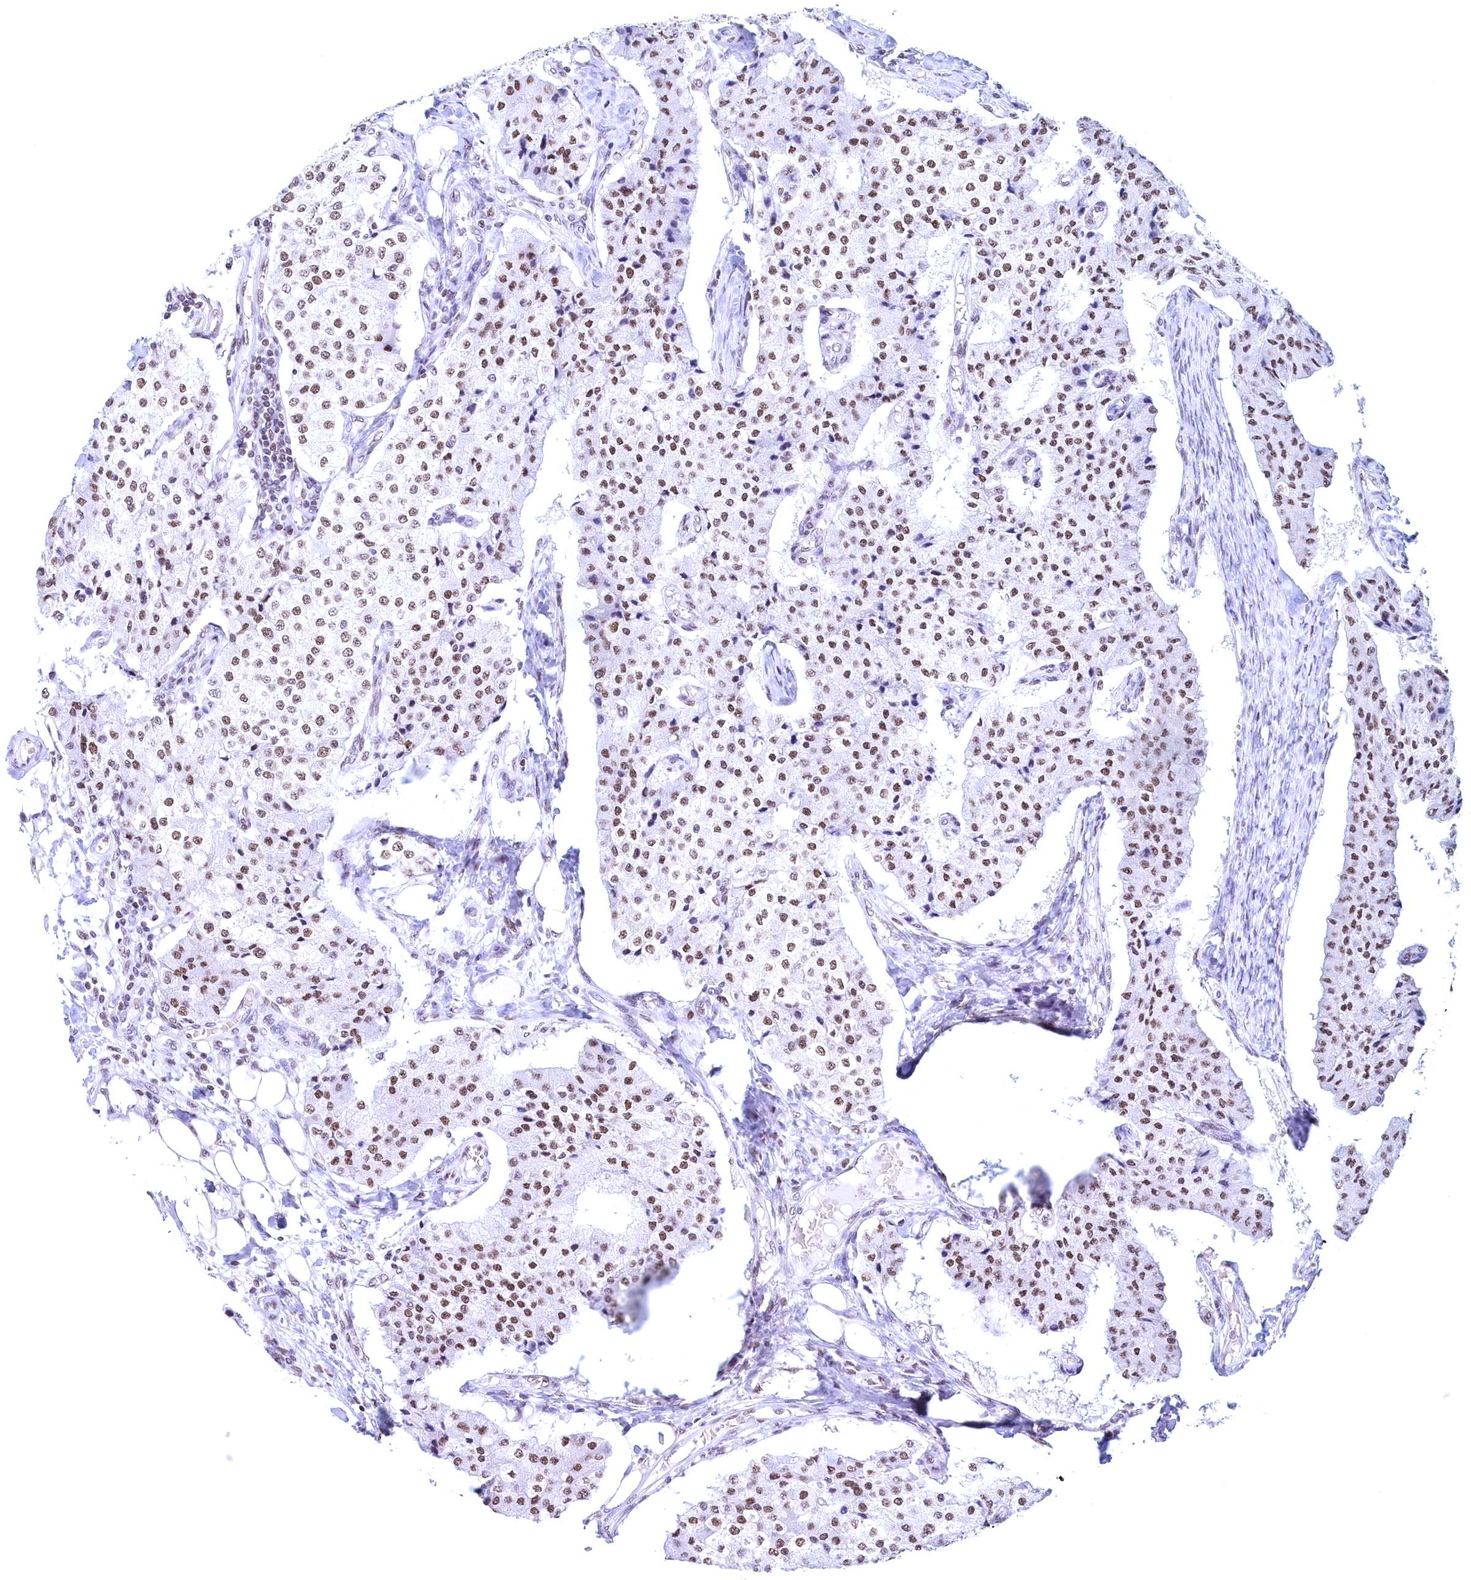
{"staining": {"intensity": "moderate", "quantity": ">75%", "location": "nuclear"}, "tissue": "carcinoid", "cell_type": "Tumor cells", "image_type": "cancer", "snomed": [{"axis": "morphology", "description": "Carcinoid, malignant, NOS"}, {"axis": "topography", "description": "Colon"}], "caption": "DAB (3,3'-diaminobenzidine) immunohistochemical staining of carcinoid (malignant) displays moderate nuclear protein staining in approximately >75% of tumor cells.", "gene": "CDC26", "patient": {"sex": "female", "age": 52}}